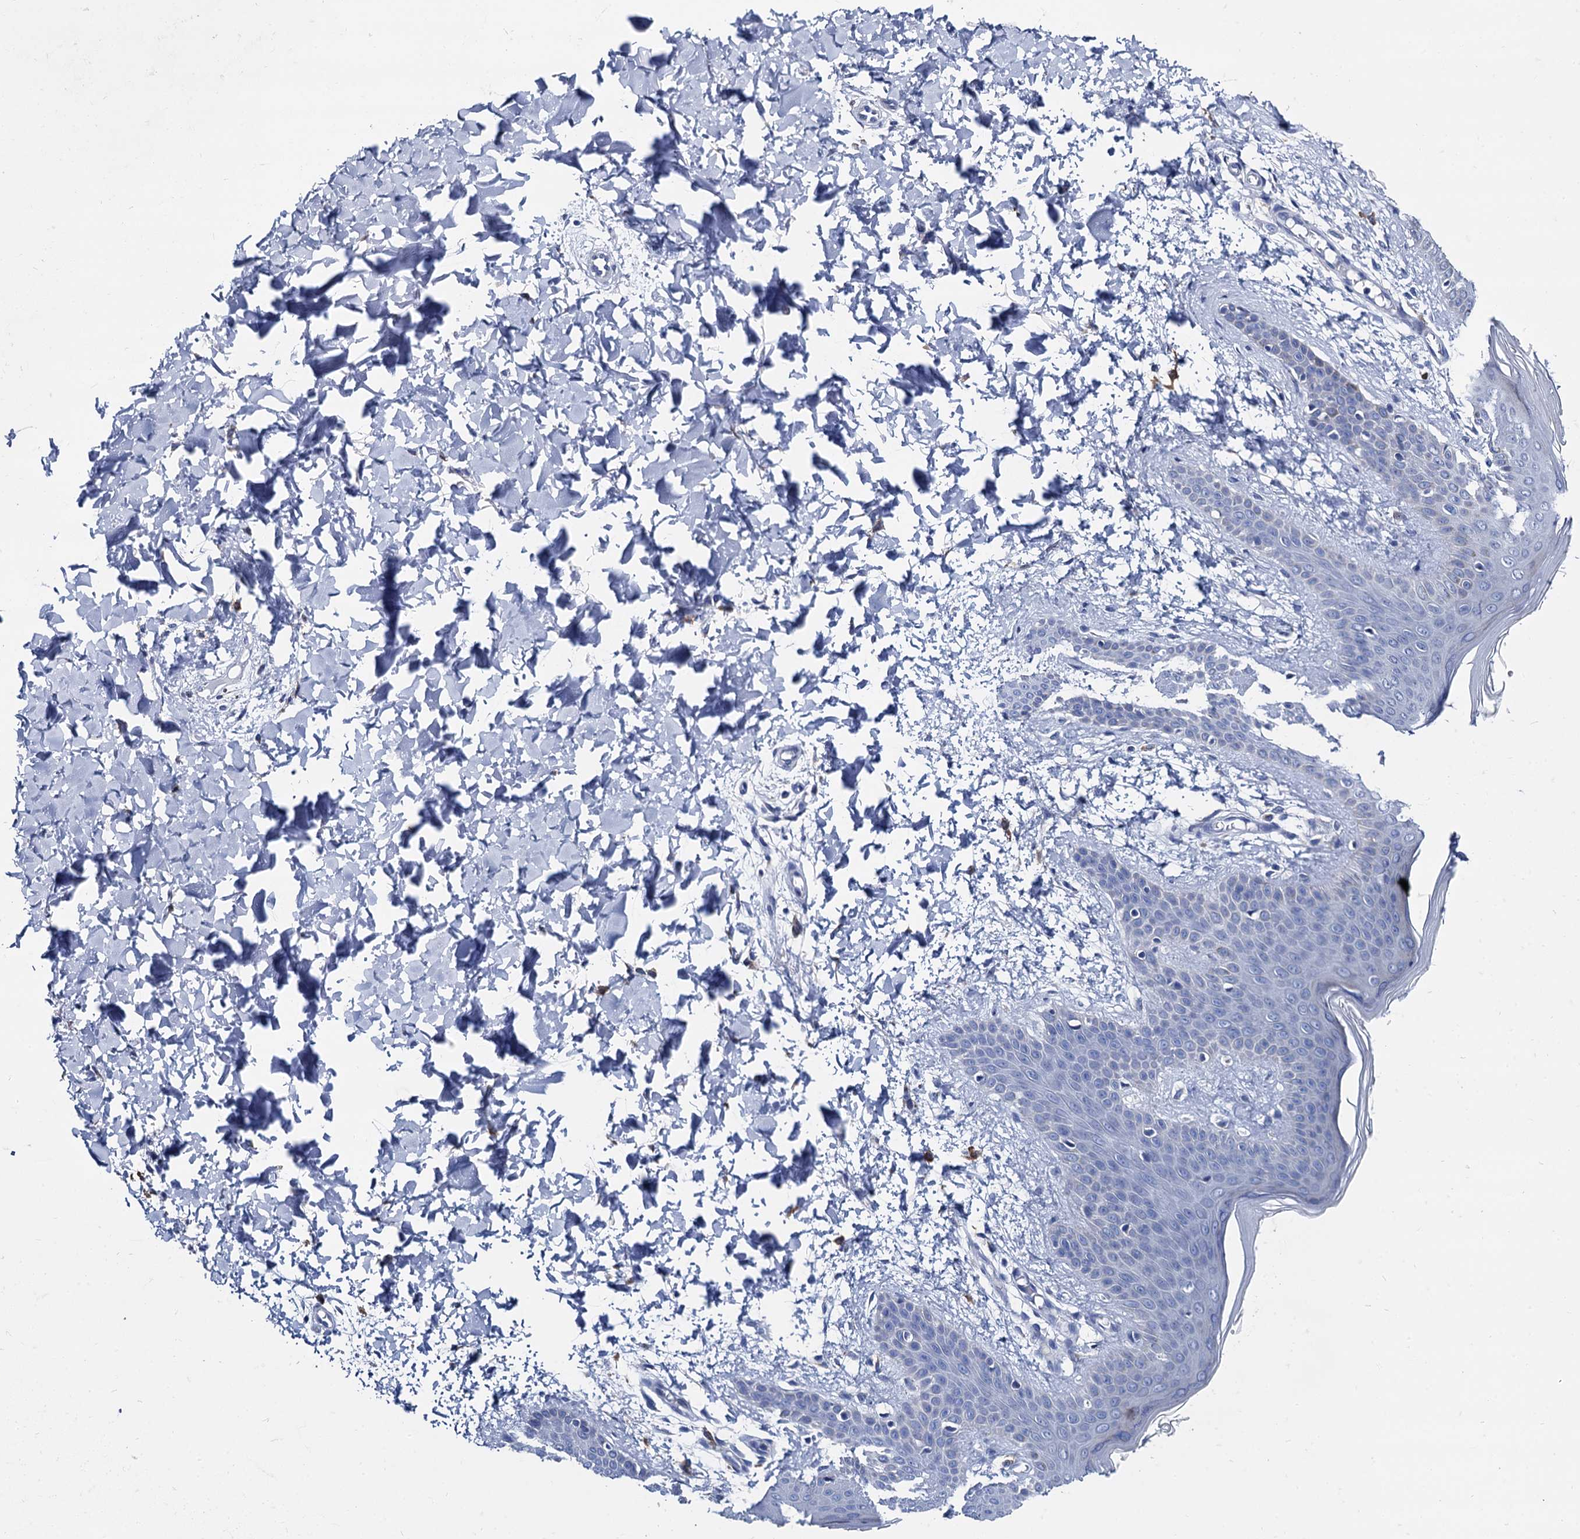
{"staining": {"intensity": "negative", "quantity": "none", "location": "none"}, "tissue": "skin", "cell_type": "Fibroblasts", "image_type": "normal", "snomed": [{"axis": "morphology", "description": "Normal tissue, NOS"}, {"axis": "topography", "description": "Skin"}], "caption": "There is no significant staining in fibroblasts of skin. (IHC, brightfield microscopy, high magnification).", "gene": "FOXR2", "patient": {"sex": "male", "age": 36}}